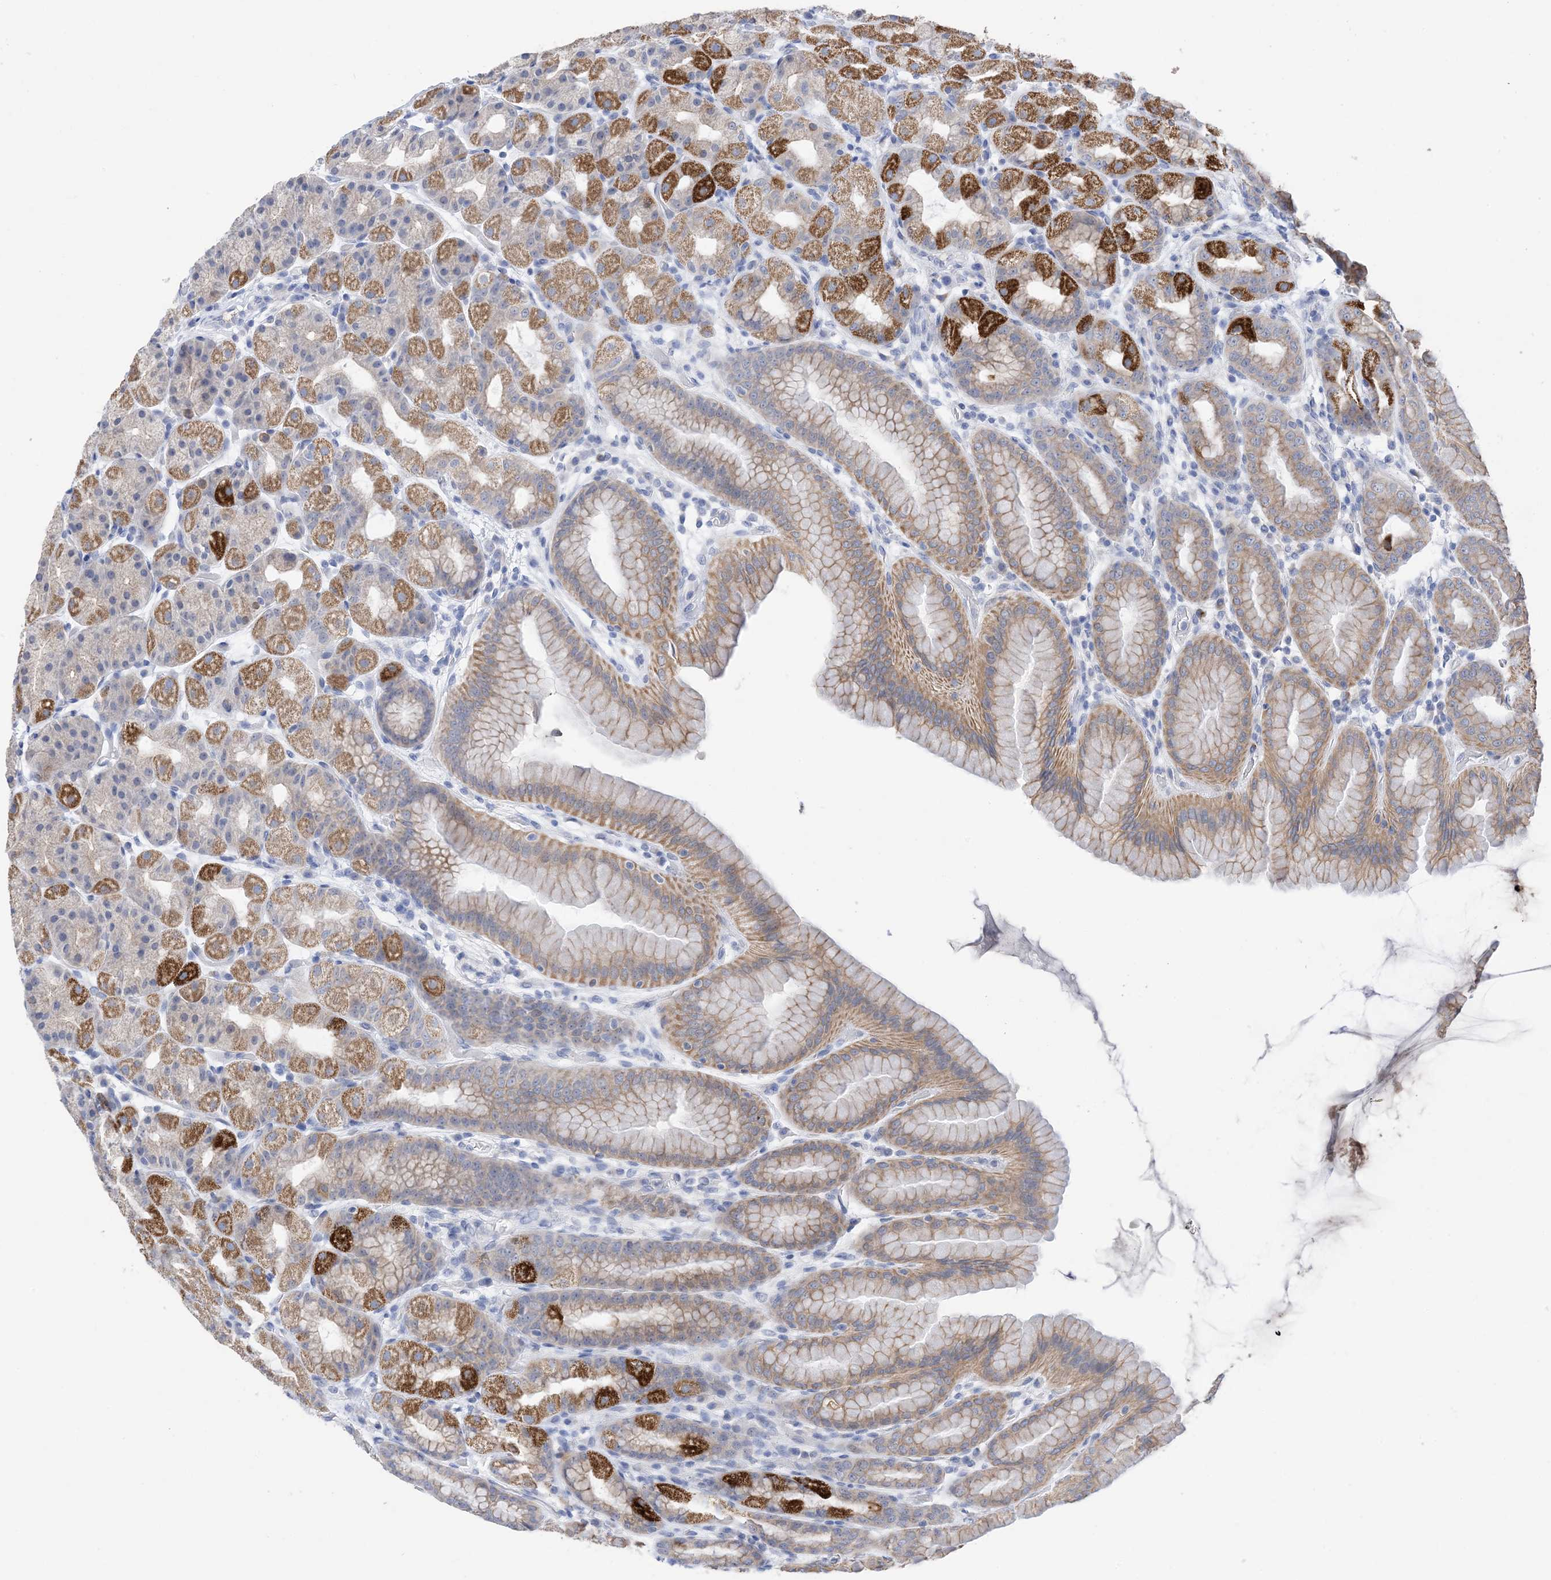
{"staining": {"intensity": "strong", "quantity": "25%-75%", "location": "cytoplasmic/membranous"}, "tissue": "stomach", "cell_type": "Glandular cells", "image_type": "normal", "snomed": [{"axis": "morphology", "description": "Normal tissue, NOS"}, {"axis": "topography", "description": "Stomach, upper"}], "caption": "Protein analysis of unremarkable stomach displays strong cytoplasmic/membranous expression in about 25%-75% of glandular cells. (Brightfield microscopy of DAB IHC at high magnification).", "gene": "PLK4", "patient": {"sex": "male", "age": 68}}